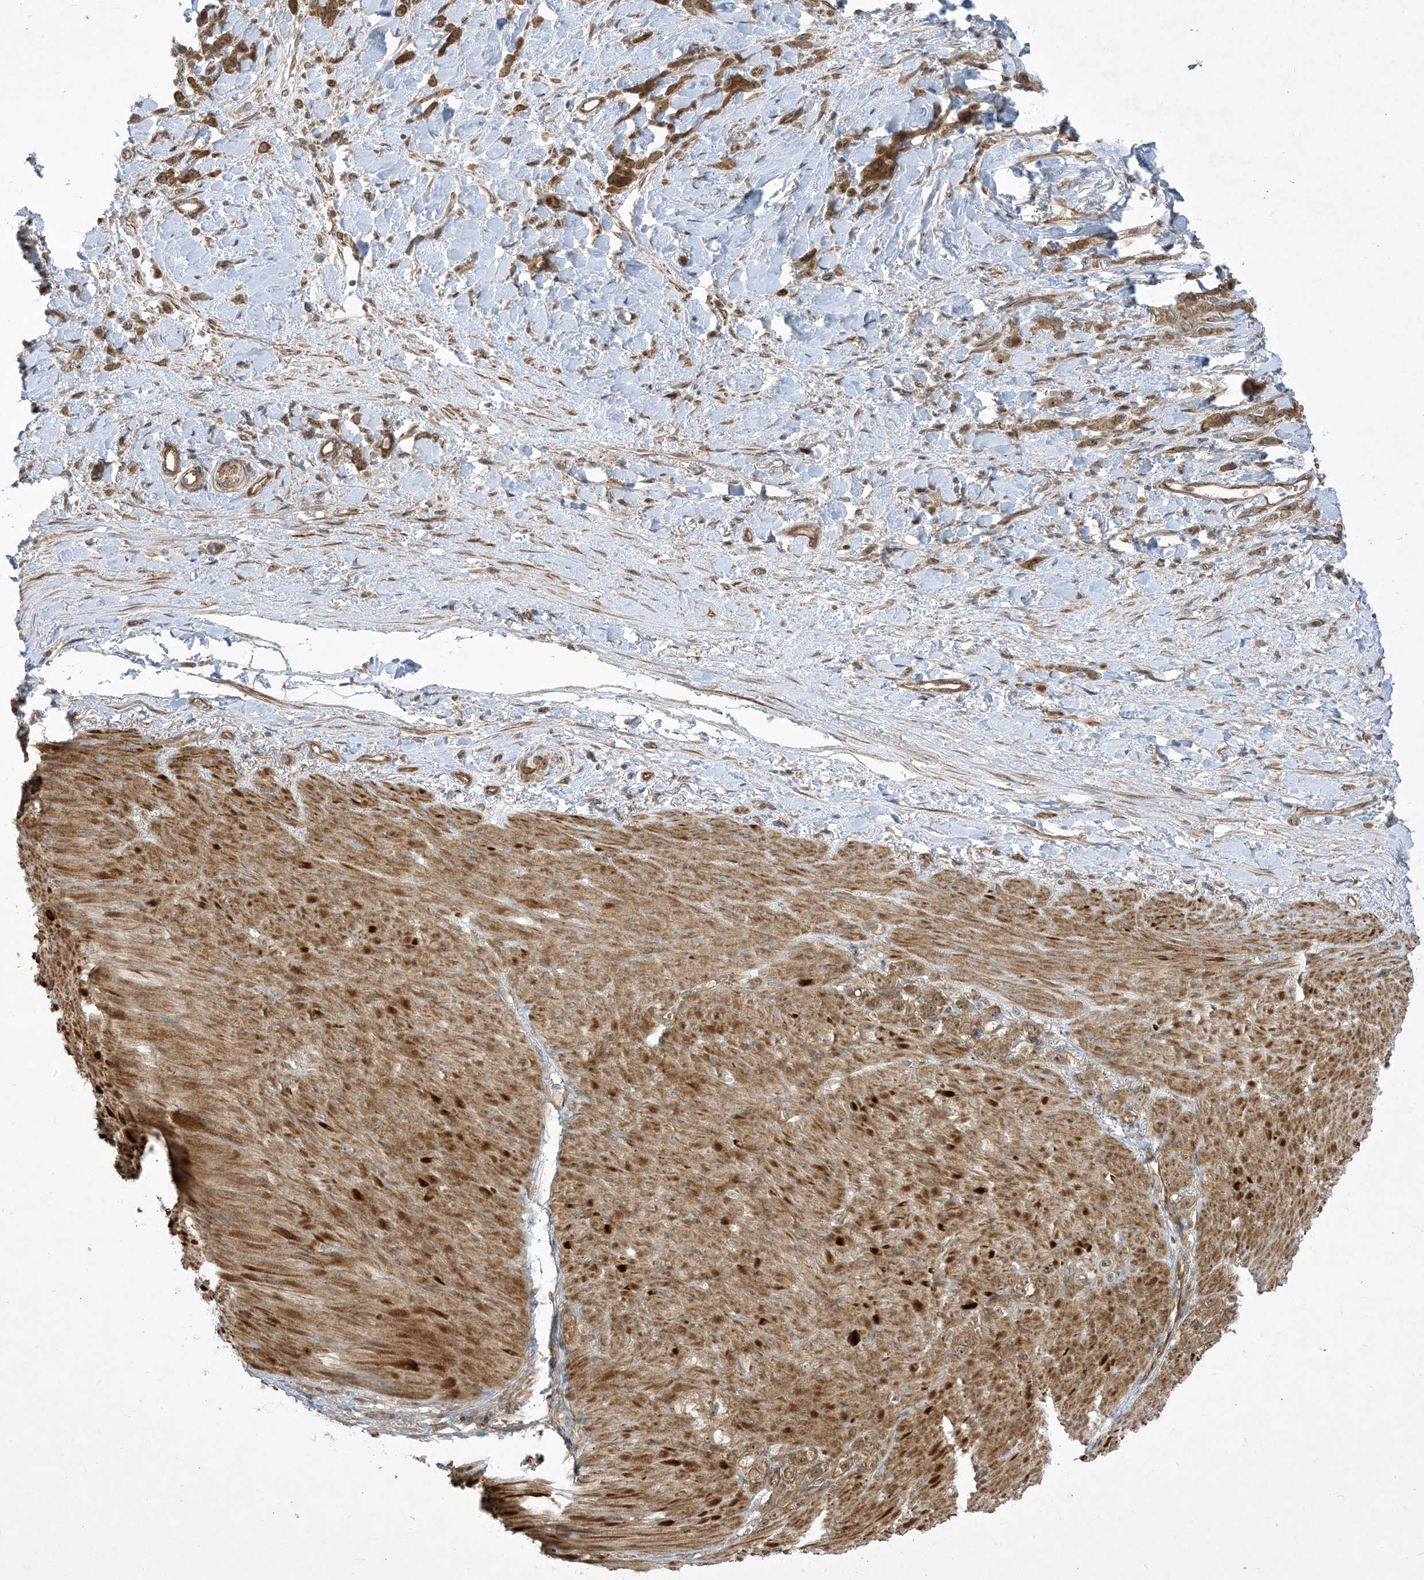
{"staining": {"intensity": "strong", "quantity": ">75%", "location": "cytoplasmic/membranous,nuclear"}, "tissue": "stomach cancer", "cell_type": "Tumor cells", "image_type": "cancer", "snomed": [{"axis": "morphology", "description": "Normal tissue, NOS"}, {"axis": "morphology", "description": "Adenocarcinoma, NOS"}, {"axis": "topography", "description": "Stomach"}], "caption": "An image showing strong cytoplasmic/membranous and nuclear staining in about >75% of tumor cells in adenocarcinoma (stomach), as visualized by brown immunohistochemical staining.", "gene": "SOGA3", "patient": {"sex": "male", "age": 82}}